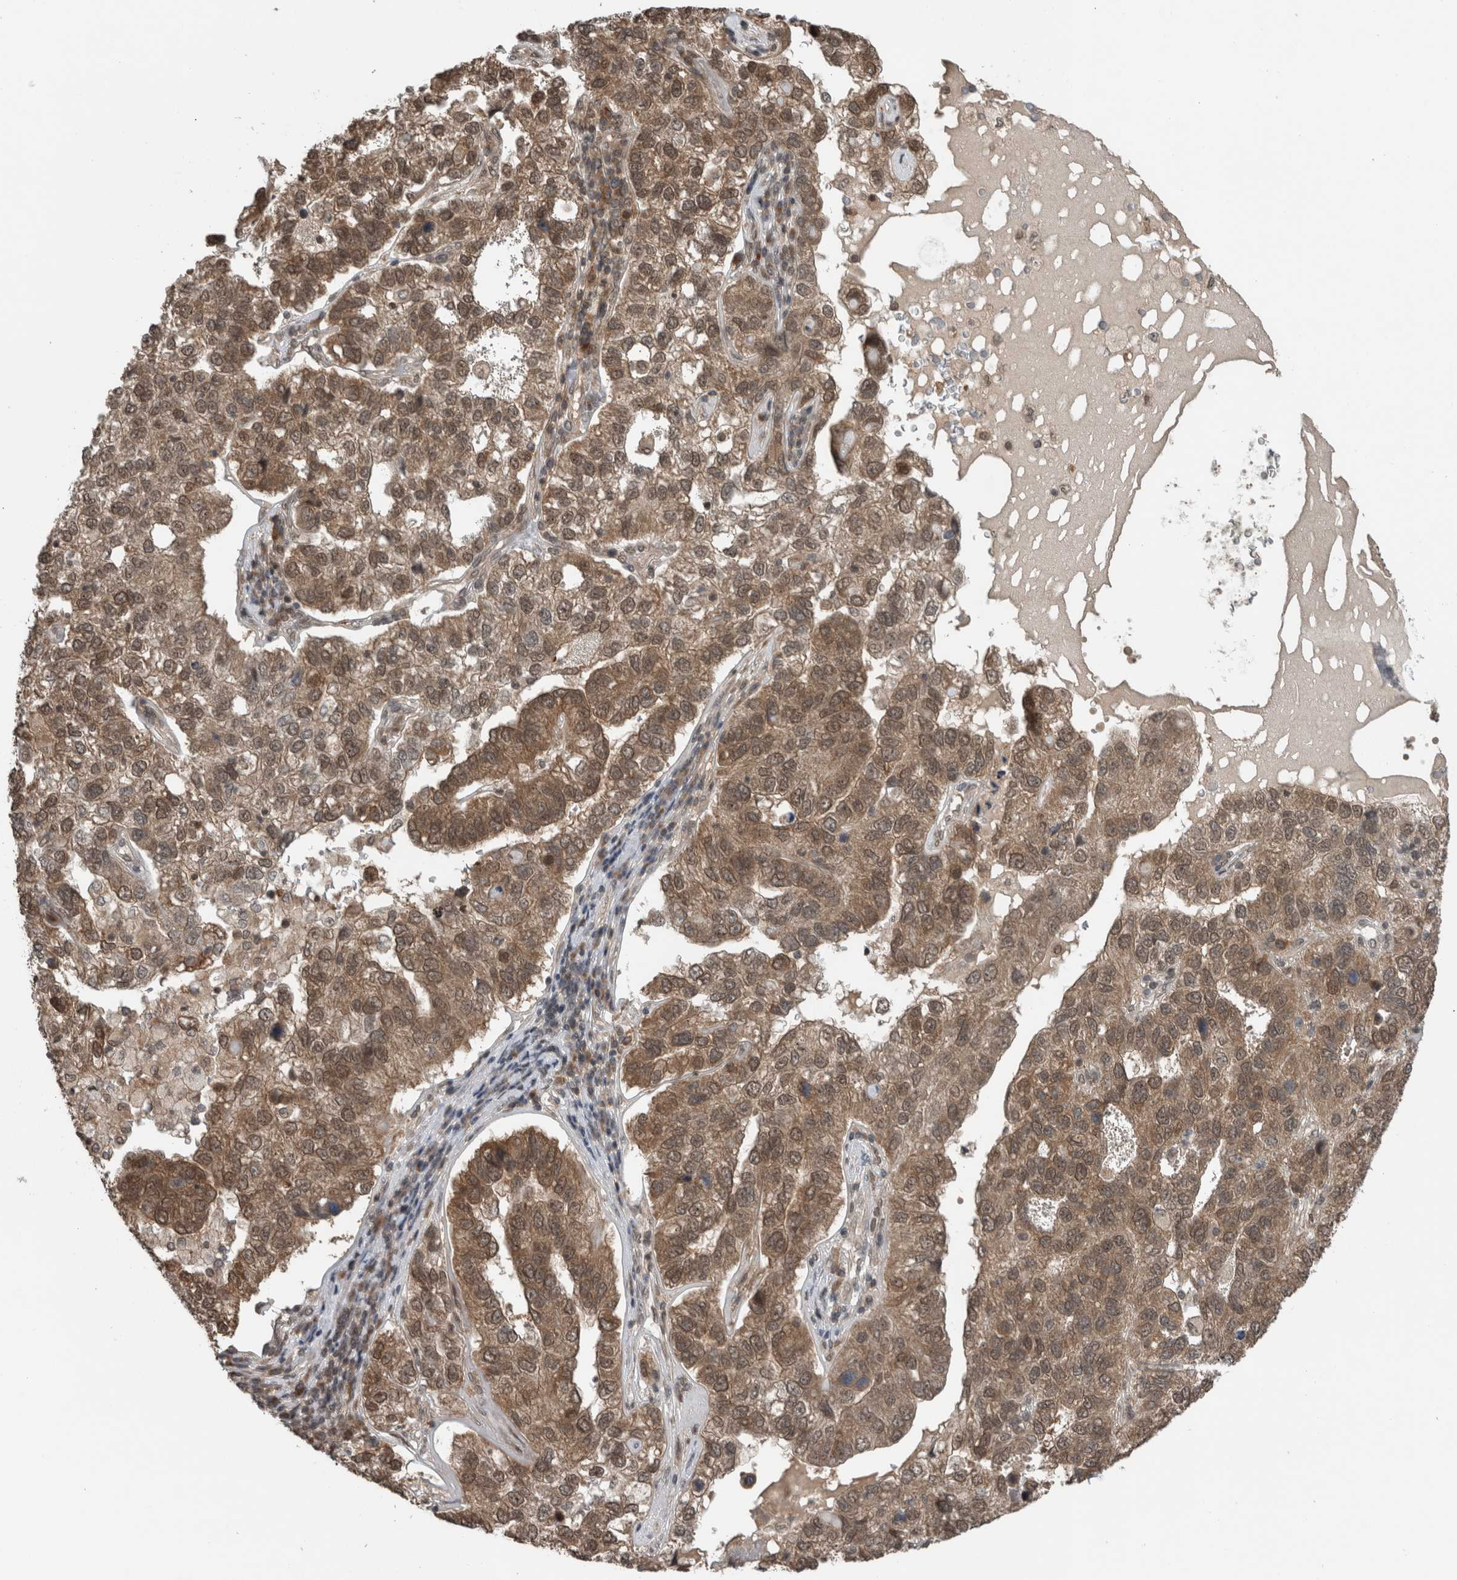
{"staining": {"intensity": "moderate", "quantity": ">75%", "location": "cytoplasmic/membranous,nuclear"}, "tissue": "pancreatic cancer", "cell_type": "Tumor cells", "image_type": "cancer", "snomed": [{"axis": "morphology", "description": "Adenocarcinoma, NOS"}, {"axis": "topography", "description": "Pancreas"}], "caption": "Protein staining by IHC displays moderate cytoplasmic/membranous and nuclear positivity in about >75% of tumor cells in pancreatic adenocarcinoma. (DAB IHC, brown staining for protein, blue staining for nuclei).", "gene": "SPAG7", "patient": {"sex": "female", "age": 61}}